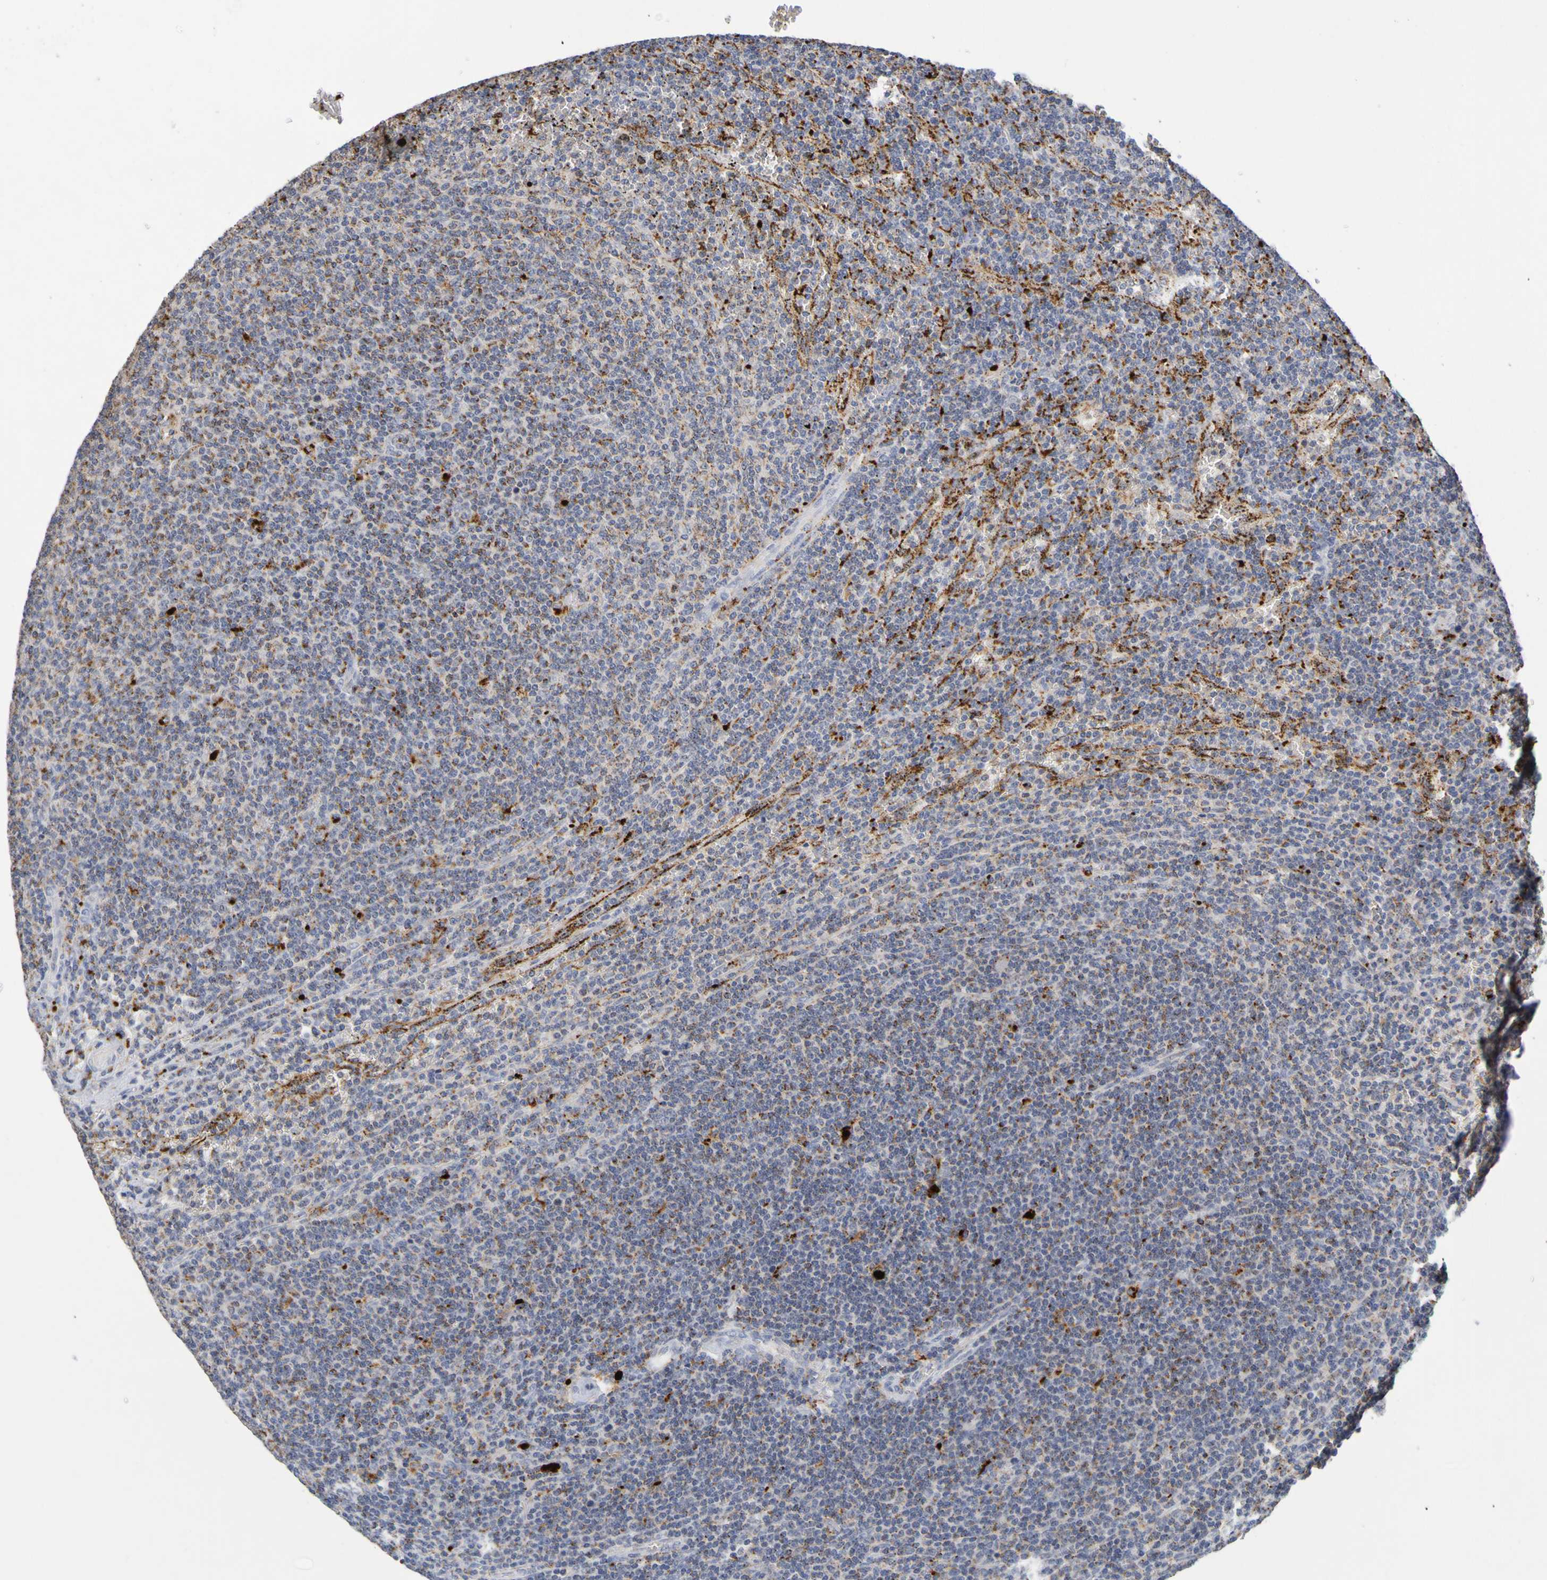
{"staining": {"intensity": "moderate", "quantity": "<25%", "location": "cytoplasmic/membranous"}, "tissue": "lymphoma", "cell_type": "Tumor cells", "image_type": "cancer", "snomed": [{"axis": "morphology", "description": "Malignant lymphoma, non-Hodgkin's type, Low grade"}, {"axis": "topography", "description": "Spleen"}], "caption": "Low-grade malignant lymphoma, non-Hodgkin's type stained with a protein marker displays moderate staining in tumor cells.", "gene": "TPH1", "patient": {"sex": "female", "age": 50}}